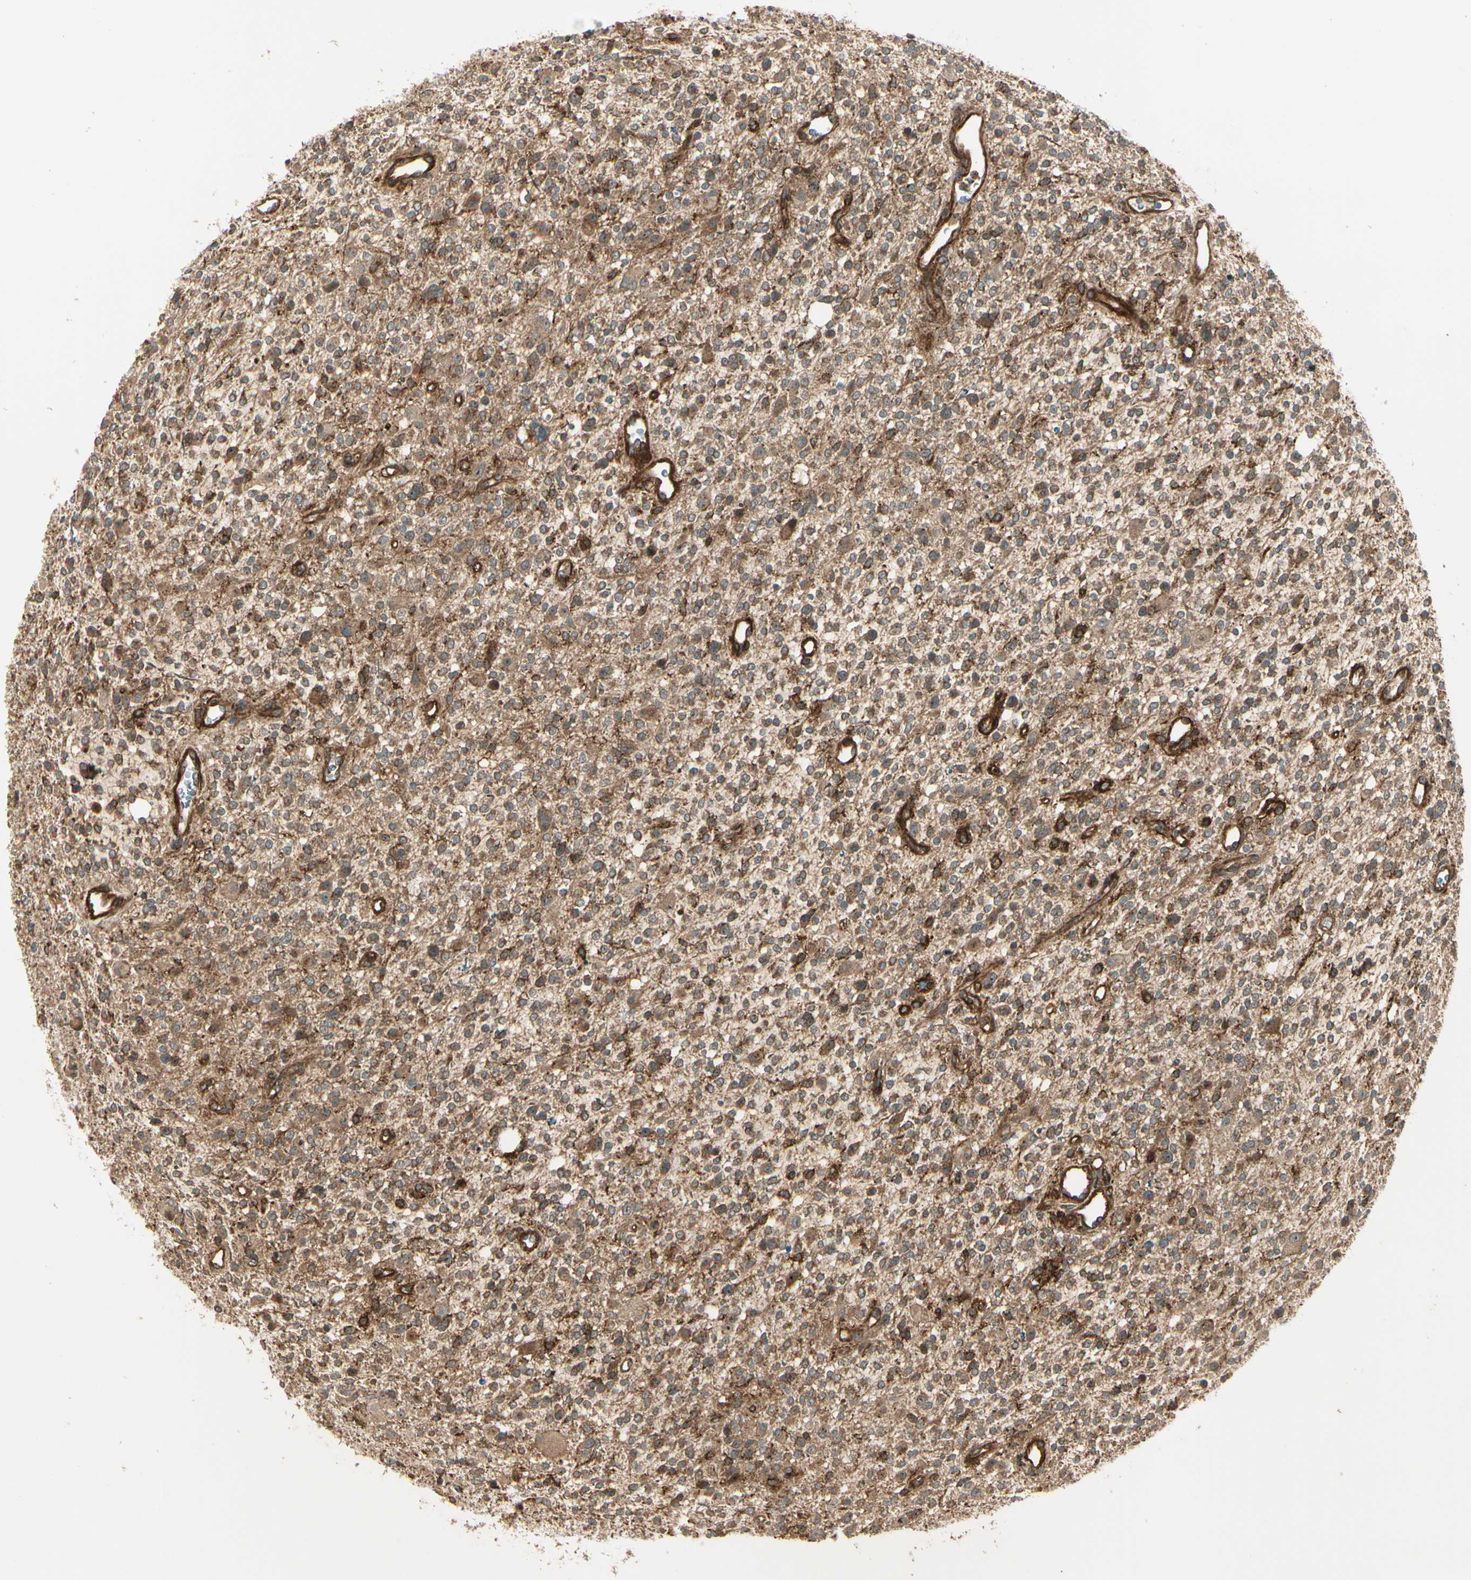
{"staining": {"intensity": "moderate", "quantity": ">75%", "location": "cytoplasmic/membranous"}, "tissue": "glioma", "cell_type": "Tumor cells", "image_type": "cancer", "snomed": [{"axis": "morphology", "description": "Glioma, malignant, High grade"}, {"axis": "topography", "description": "Brain"}], "caption": "A micrograph of glioma stained for a protein shows moderate cytoplasmic/membranous brown staining in tumor cells.", "gene": "FKBP15", "patient": {"sex": "male", "age": 48}}